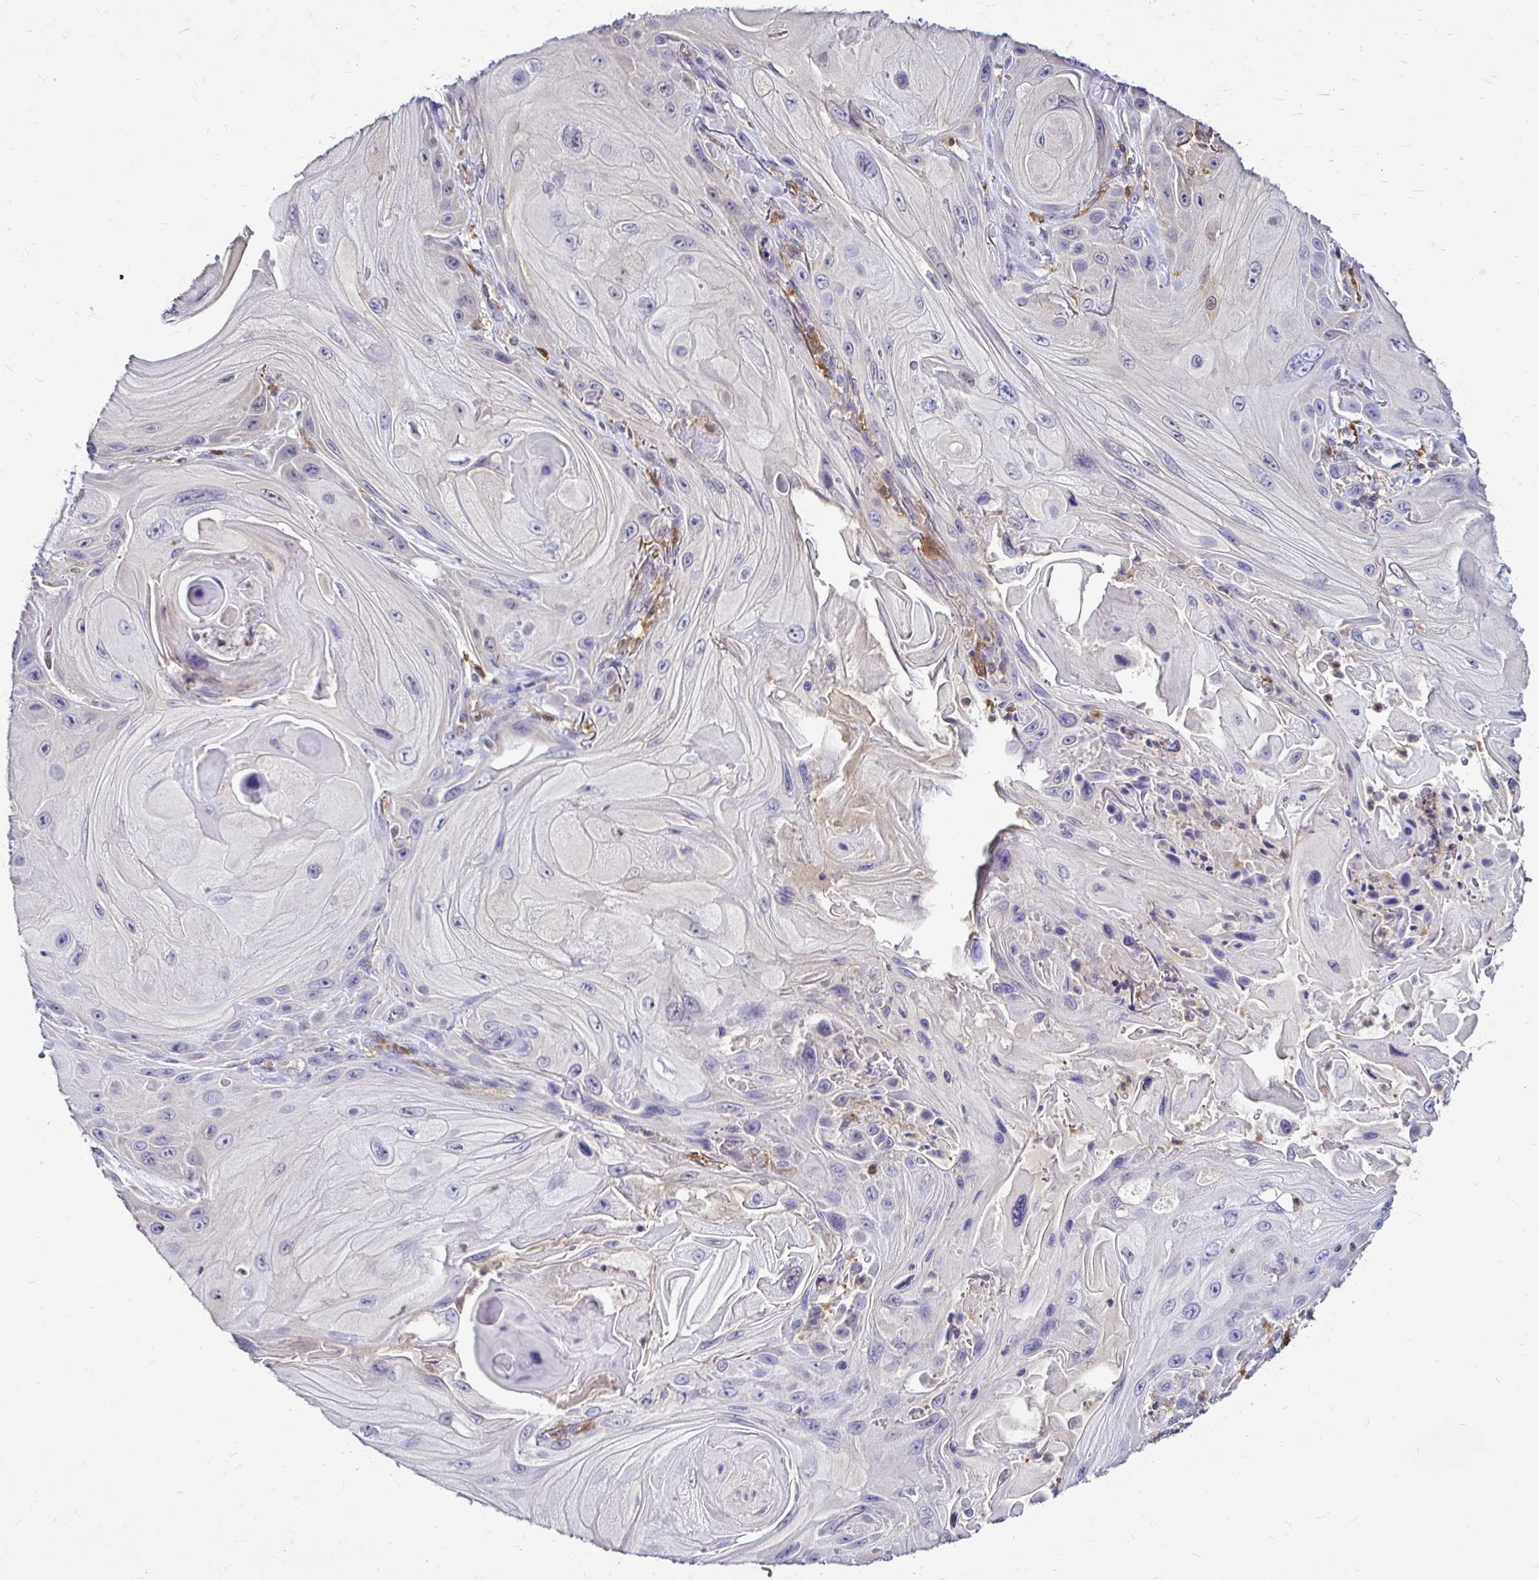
{"staining": {"intensity": "negative", "quantity": "none", "location": "none"}, "tissue": "skin cancer", "cell_type": "Tumor cells", "image_type": "cancer", "snomed": [{"axis": "morphology", "description": "Squamous cell carcinoma, NOS"}, {"axis": "topography", "description": "Skin"}], "caption": "The immunohistochemistry (IHC) image has no significant expression in tumor cells of skin squamous cell carcinoma tissue. (DAB (3,3'-diaminobenzidine) immunohistochemistry, high magnification).", "gene": "IDH1", "patient": {"sex": "female", "age": 94}}